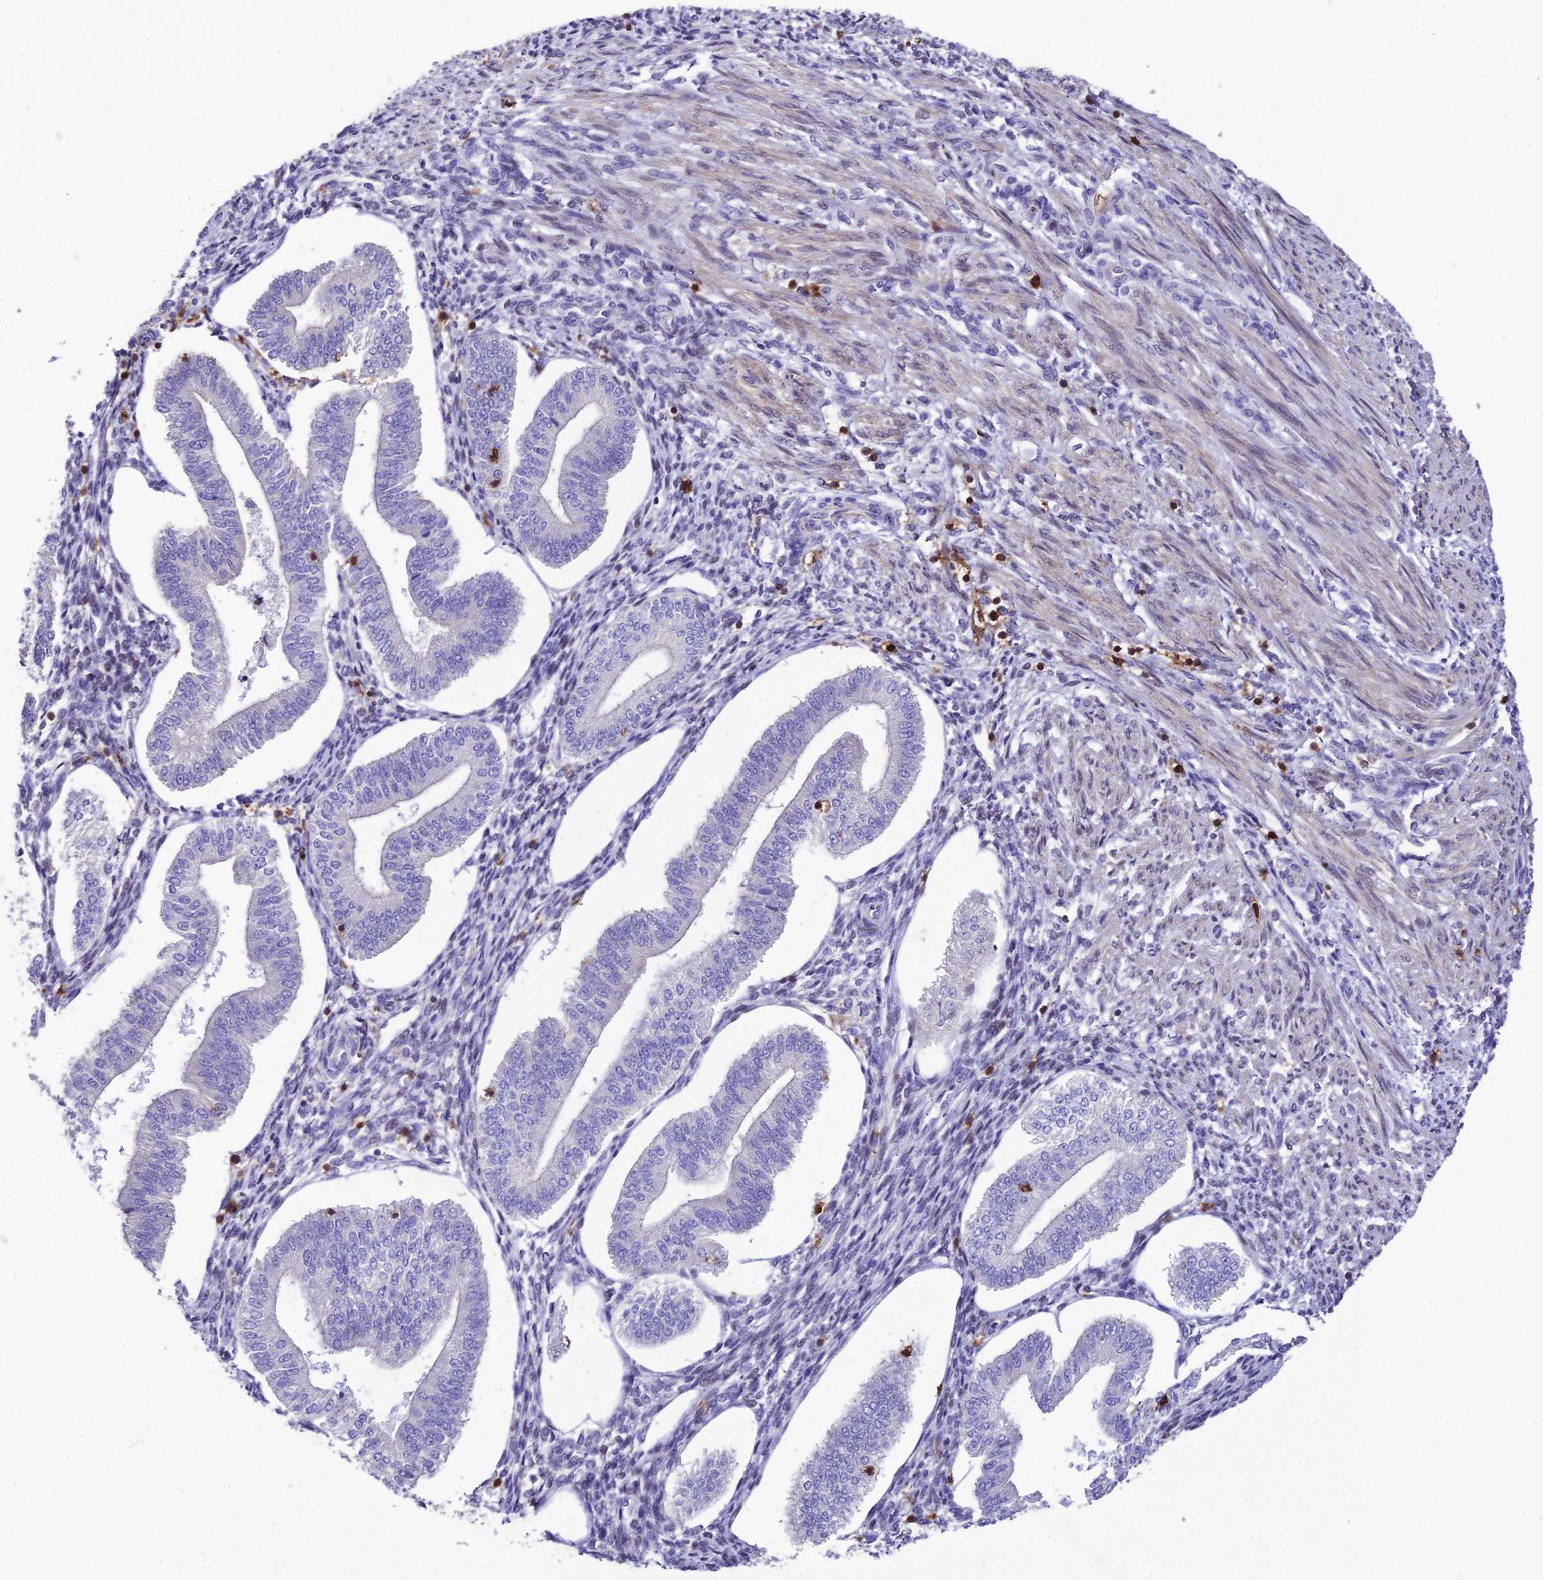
{"staining": {"intensity": "negative", "quantity": "none", "location": "none"}, "tissue": "endometrium", "cell_type": "Cells in endometrial stroma", "image_type": "normal", "snomed": [{"axis": "morphology", "description": "Normal tissue, NOS"}, {"axis": "topography", "description": "Endometrium"}], "caption": "This is a image of immunohistochemistry staining of unremarkable endometrium, which shows no expression in cells in endometrial stroma.", "gene": "PTPRCAP", "patient": {"sex": "female", "age": 34}}